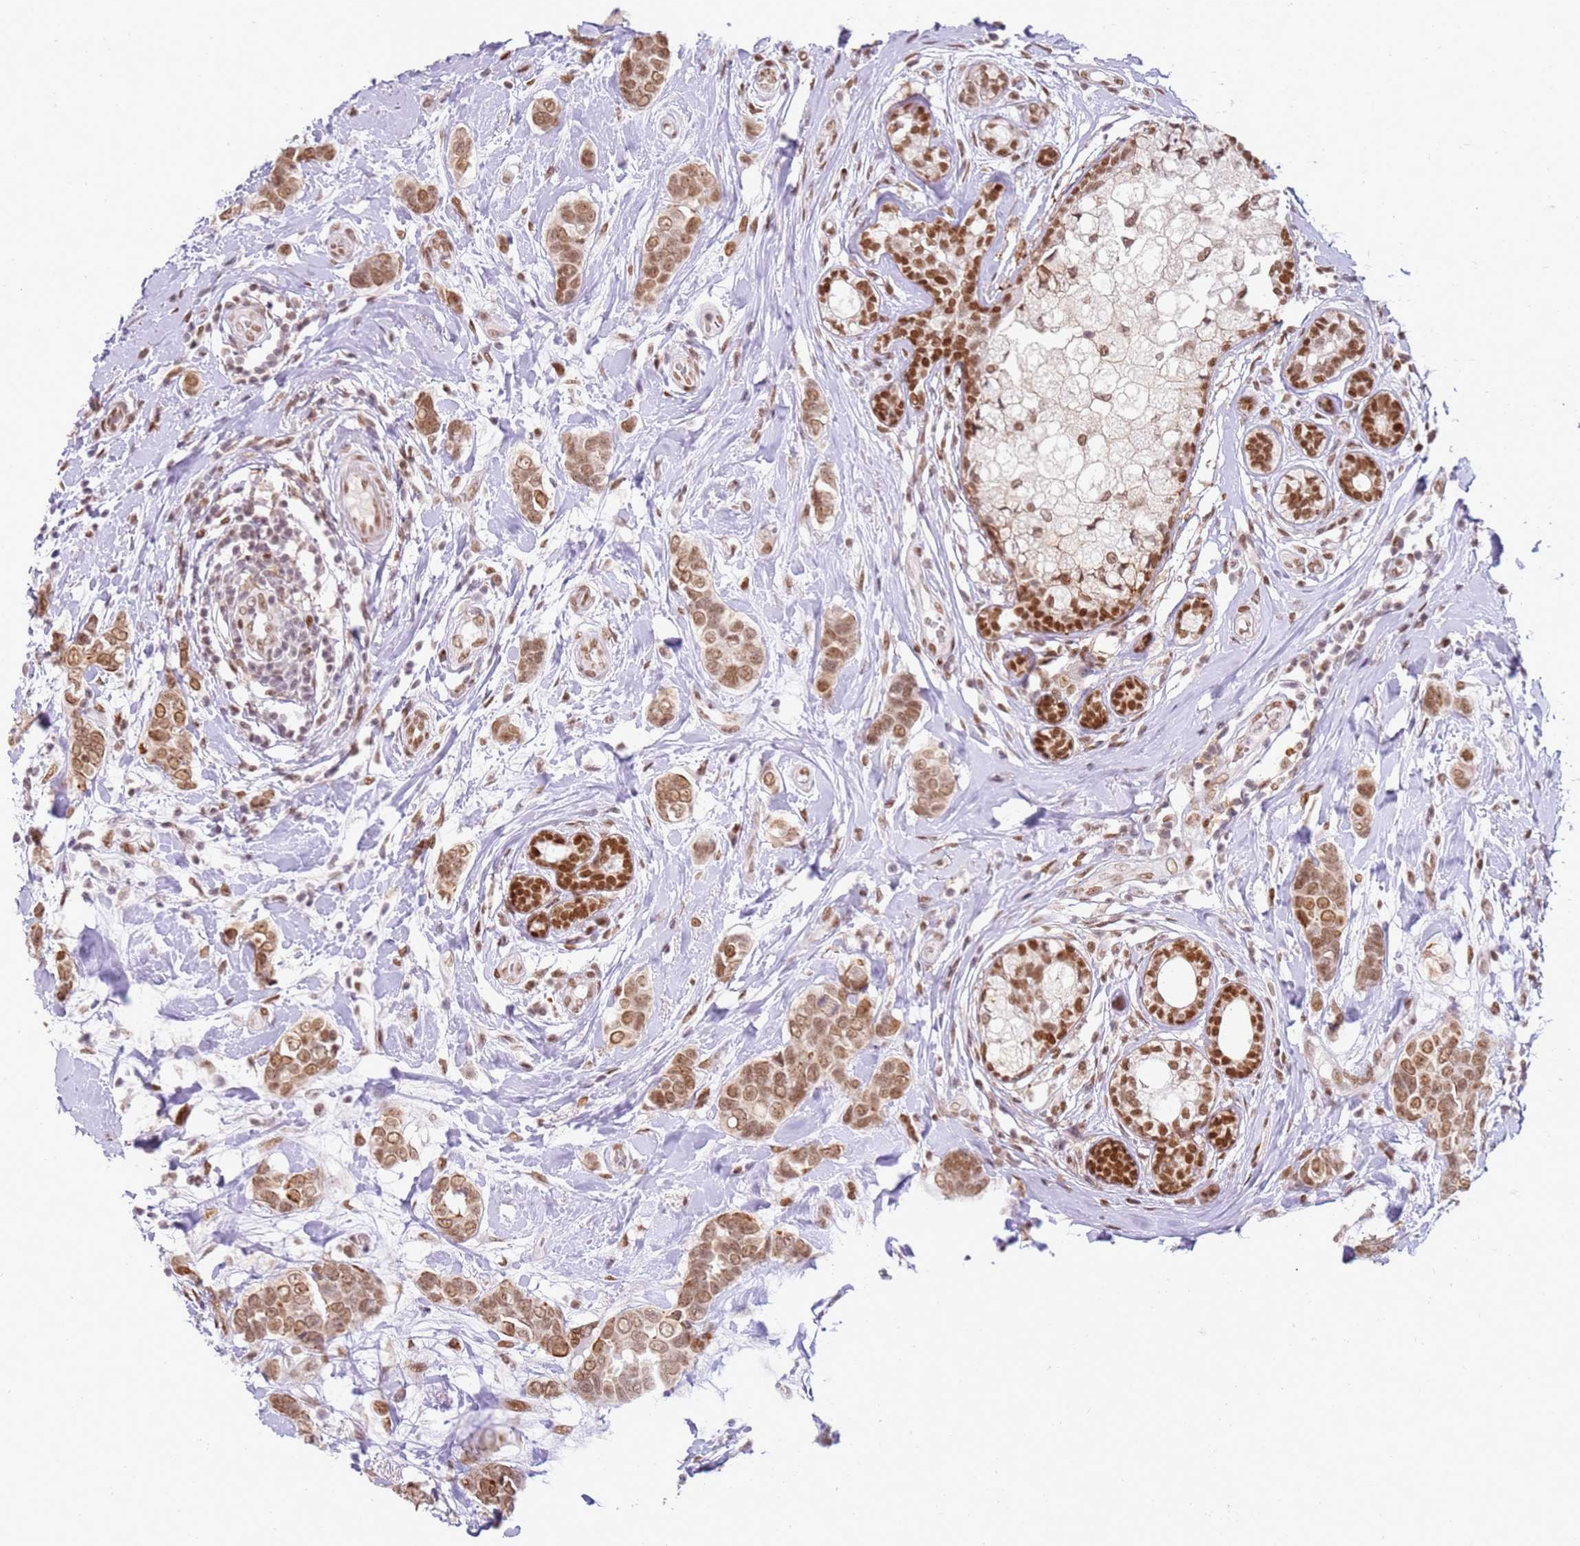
{"staining": {"intensity": "moderate", "quantity": ">75%", "location": "nuclear"}, "tissue": "breast cancer", "cell_type": "Tumor cells", "image_type": "cancer", "snomed": [{"axis": "morphology", "description": "Lobular carcinoma"}, {"axis": "topography", "description": "Breast"}], "caption": "The immunohistochemical stain shows moderate nuclear staining in tumor cells of breast lobular carcinoma tissue. Ihc stains the protein in brown and the nuclei are stained blue.", "gene": "PHC2", "patient": {"sex": "female", "age": 51}}